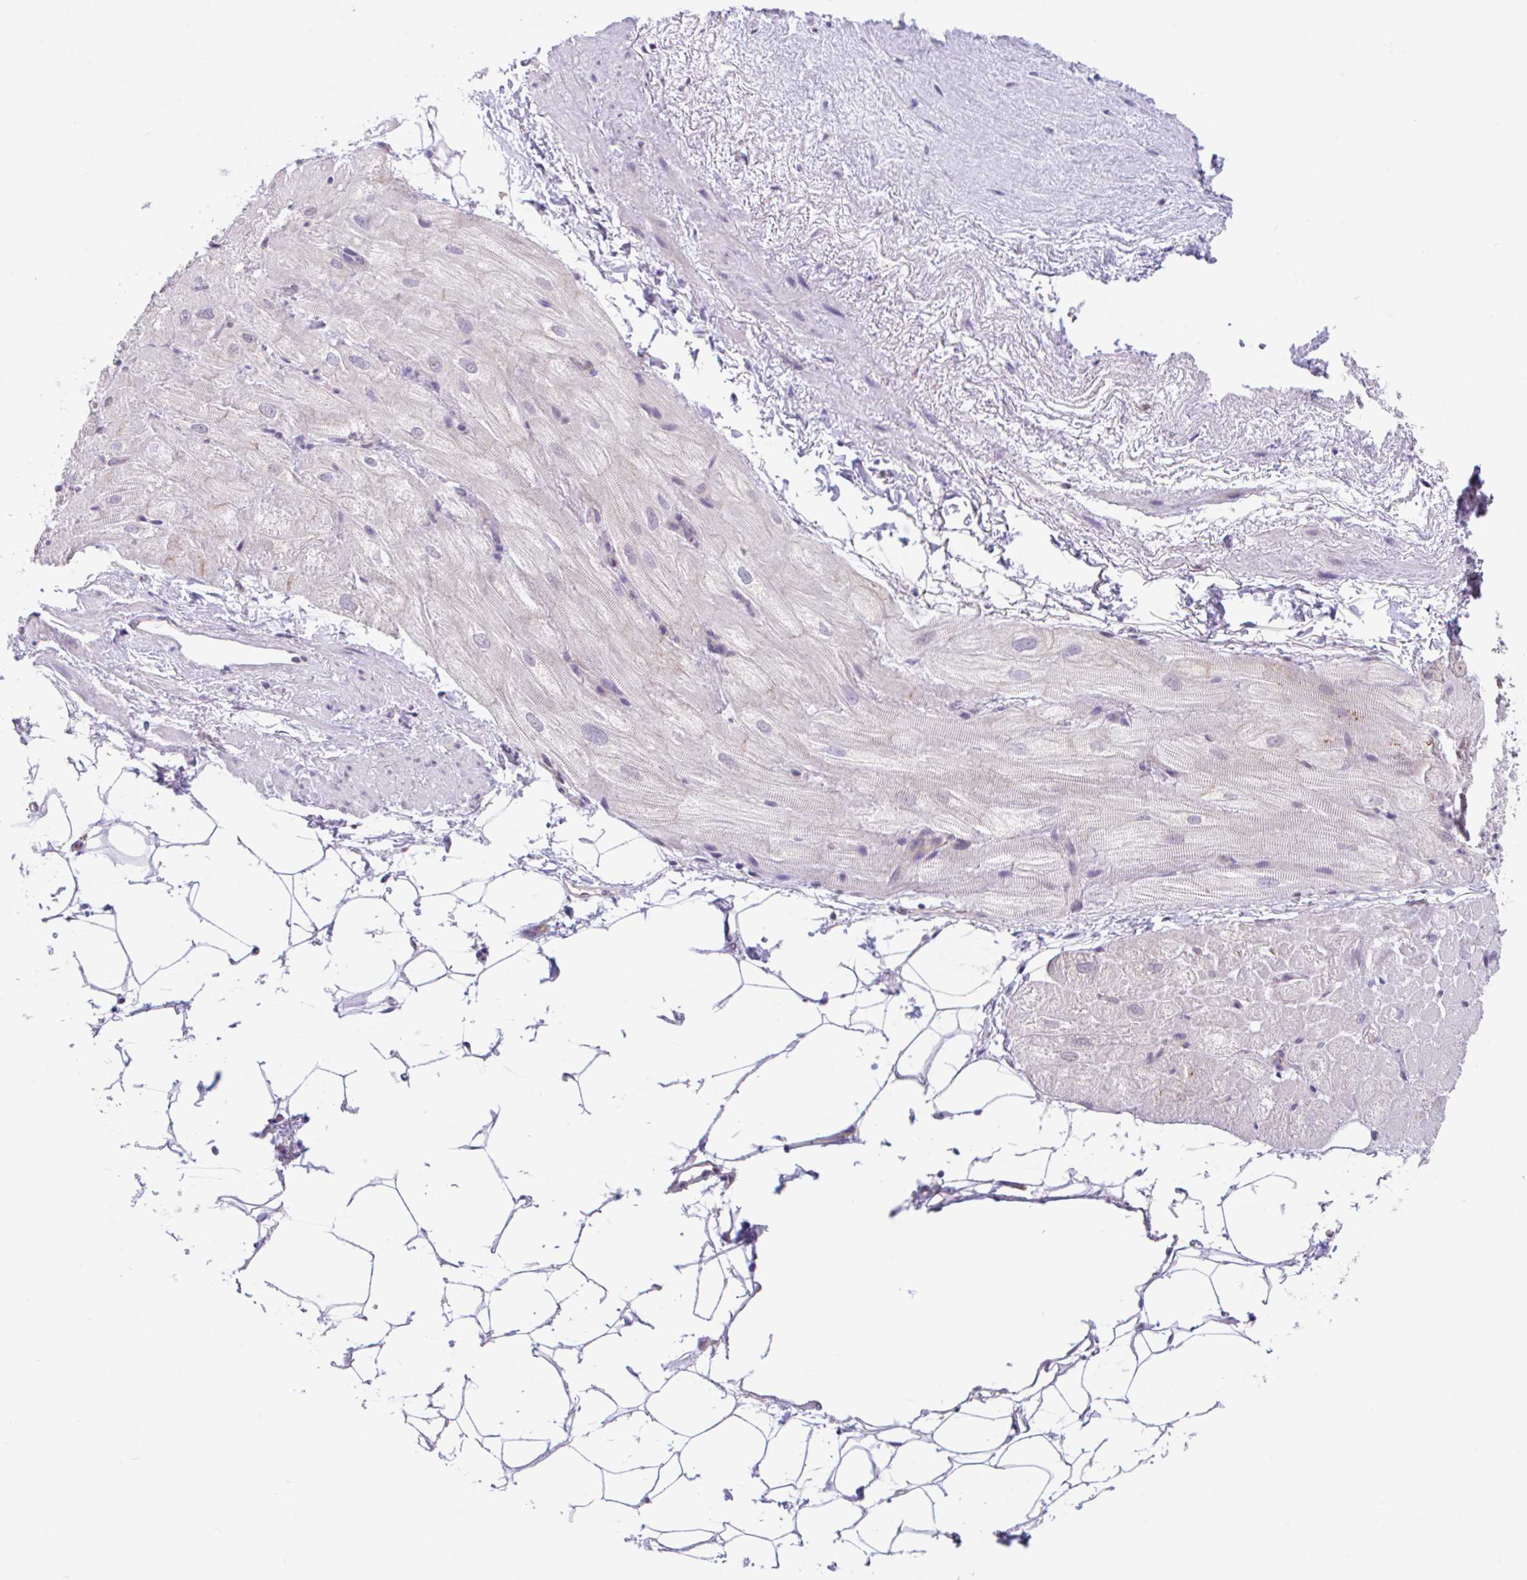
{"staining": {"intensity": "negative", "quantity": "none", "location": "none"}, "tissue": "heart muscle", "cell_type": "Cardiomyocytes", "image_type": "normal", "snomed": [{"axis": "morphology", "description": "Normal tissue, NOS"}, {"axis": "topography", "description": "Heart"}], "caption": "Cardiomyocytes are negative for brown protein staining in normal heart muscle.", "gene": "RALBP1", "patient": {"sex": "male", "age": 62}}